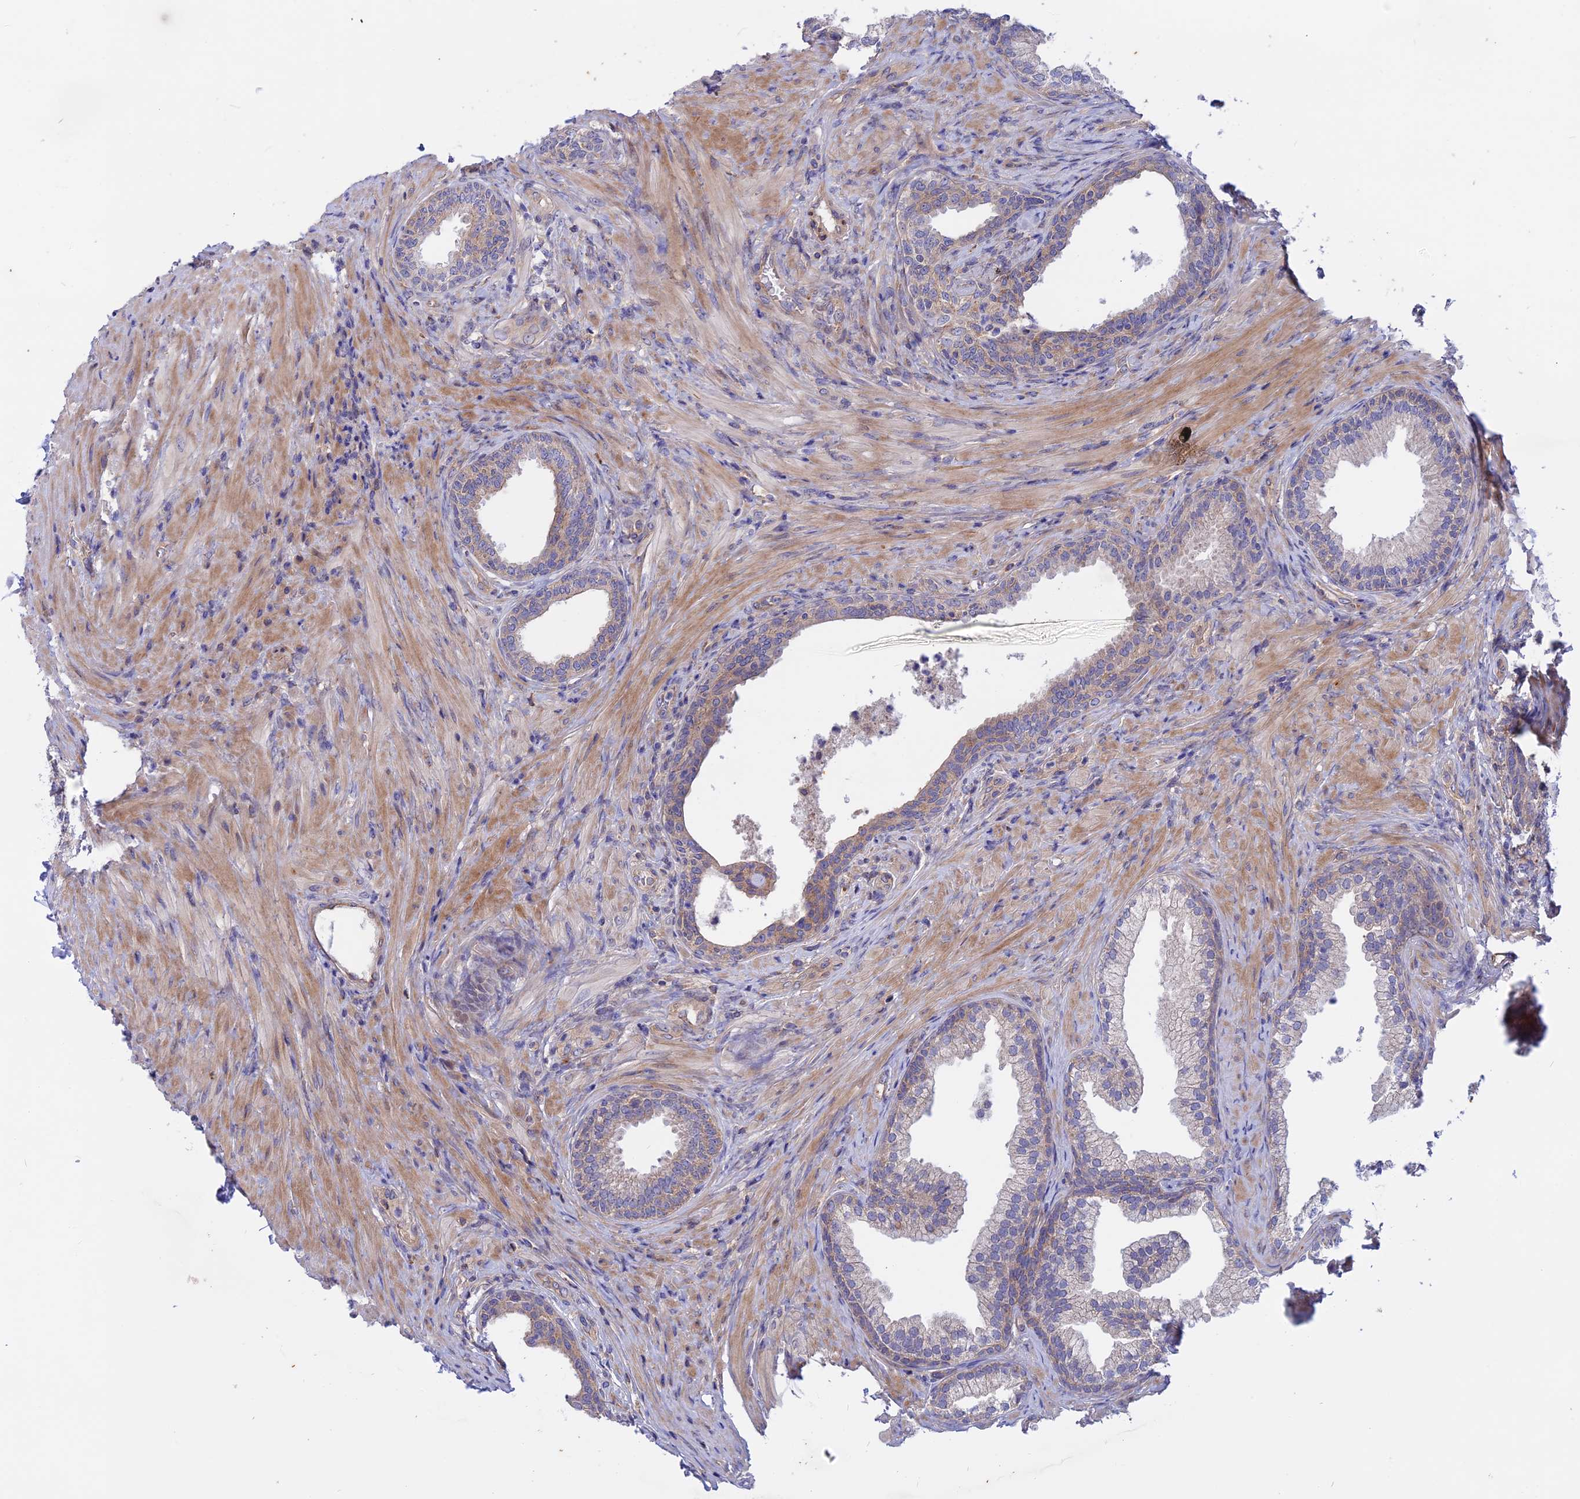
{"staining": {"intensity": "weak", "quantity": "25%-75%", "location": "cytoplasmic/membranous"}, "tissue": "prostate", "cell_type": "Glandular cells", "image_type": "normal", "snomed": [{"axis": "morphology", "description": "Normal tissue, NOS"}, {"axis": "topography", "description": "Prostate"}], "caption": "Immunohistochemical staining of benign human prostate demonstrates weak cytoplasmic/membranous protein expression in approximately 25%-75% of glandular cells. (DAB IHC, brown staining for protein, blue staining for nuclei).", "gene": "HYCC1", "patient": {"sex": "male", "age": 76}}